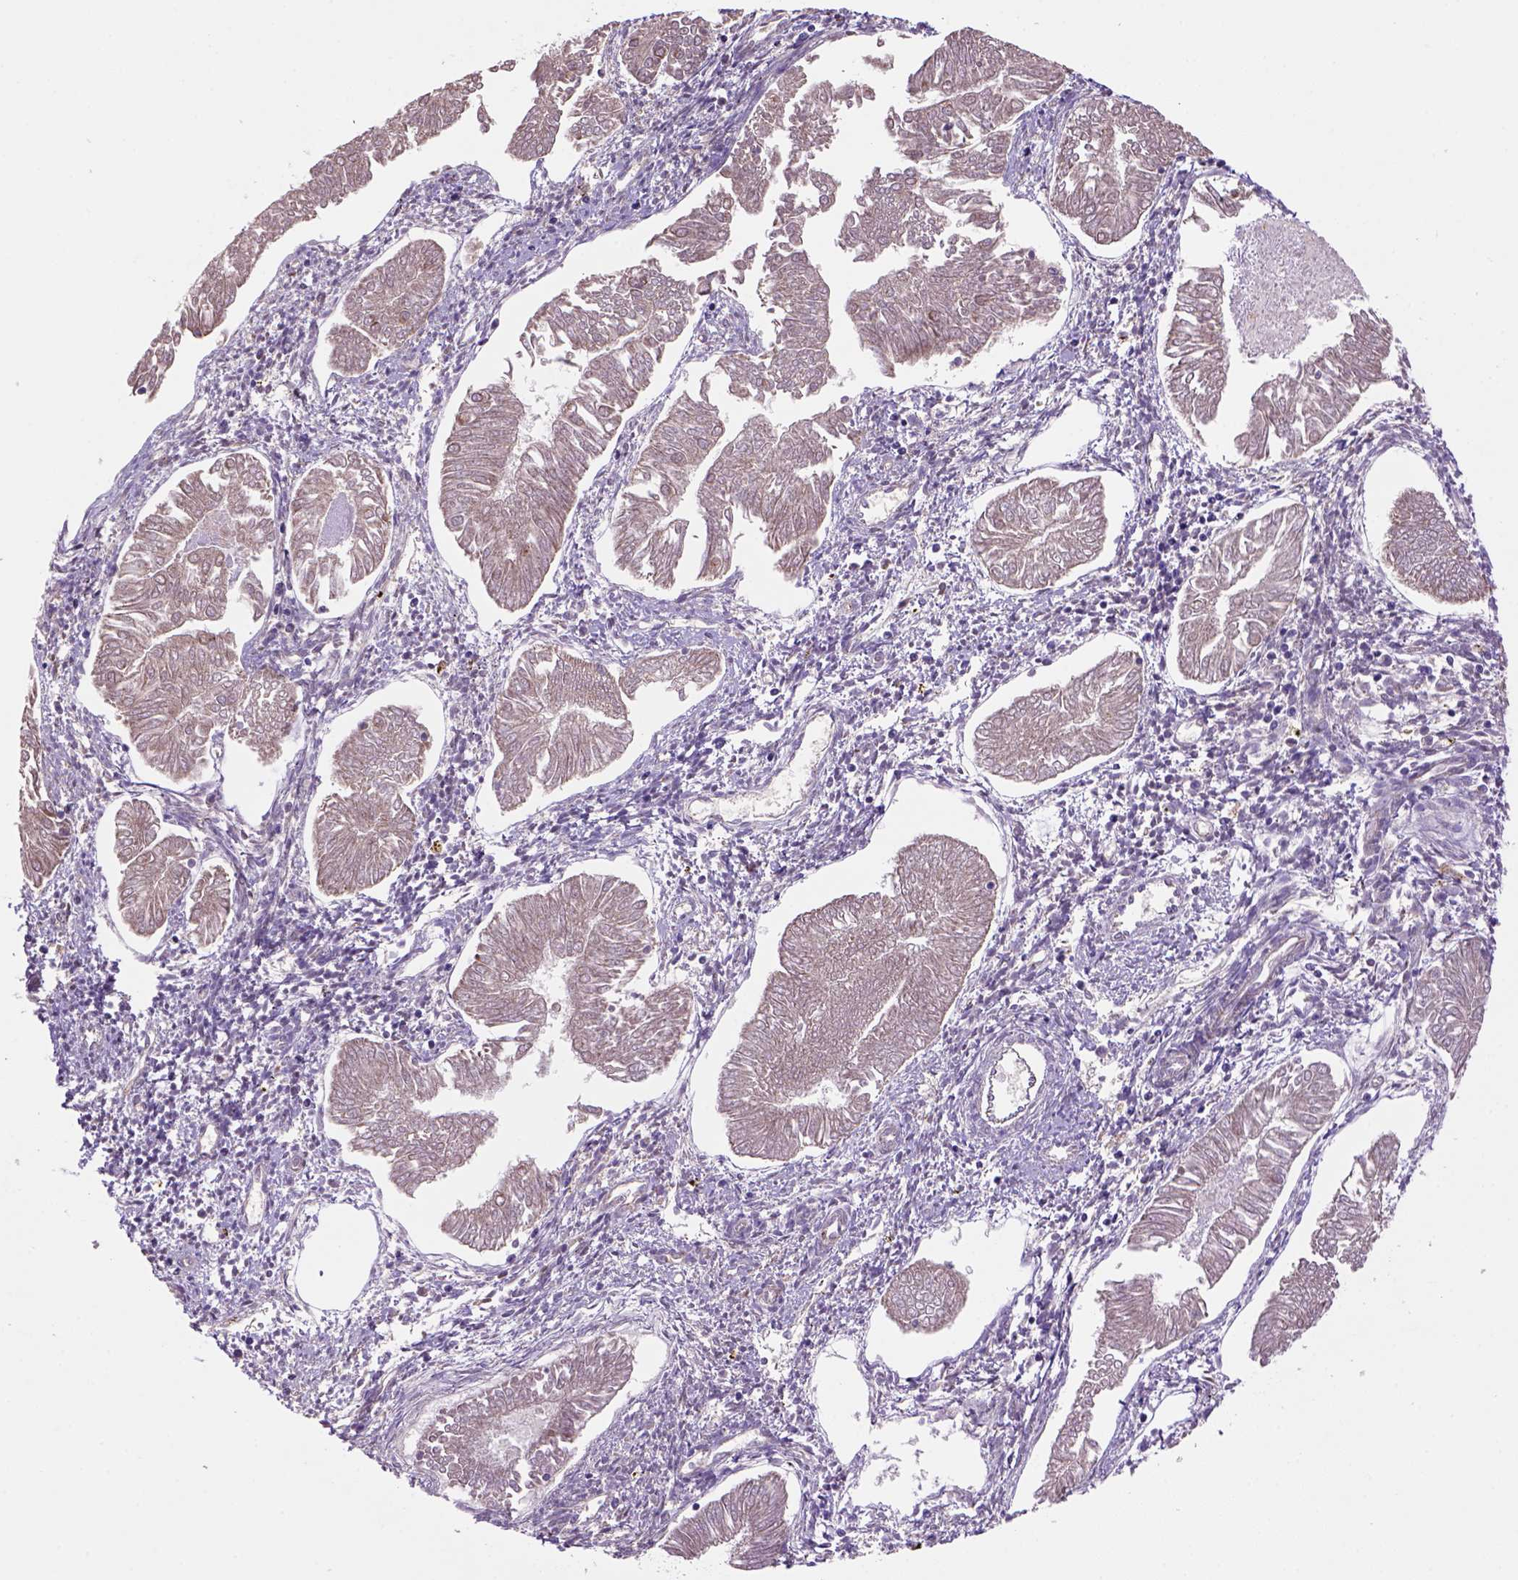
{"staining": {"intensity": "weak", "quantity": ">75%", "location": "cytoplasmic/membranous,nuclear"}, "tissue": "endometrial cancer", "cell_type": "Tumor cells", "image_type": "cancer", "snomed": [{"axis": "morphology", "description": "Adenocarcinoma, NOS"}, {"axis": "topography", "description": "Endometrium"}], "caption": "Immunohistochemical staining of human adenocarcinoma (endometrial) displays weak cytoplasmic/membranous and nuclear protein expression in approximately >75% of tumor cells. (DAB IHC with brightfield microscopy, high magnification).", "gene": "WARS2", "patient": {"sex": "female", "age": 53}}